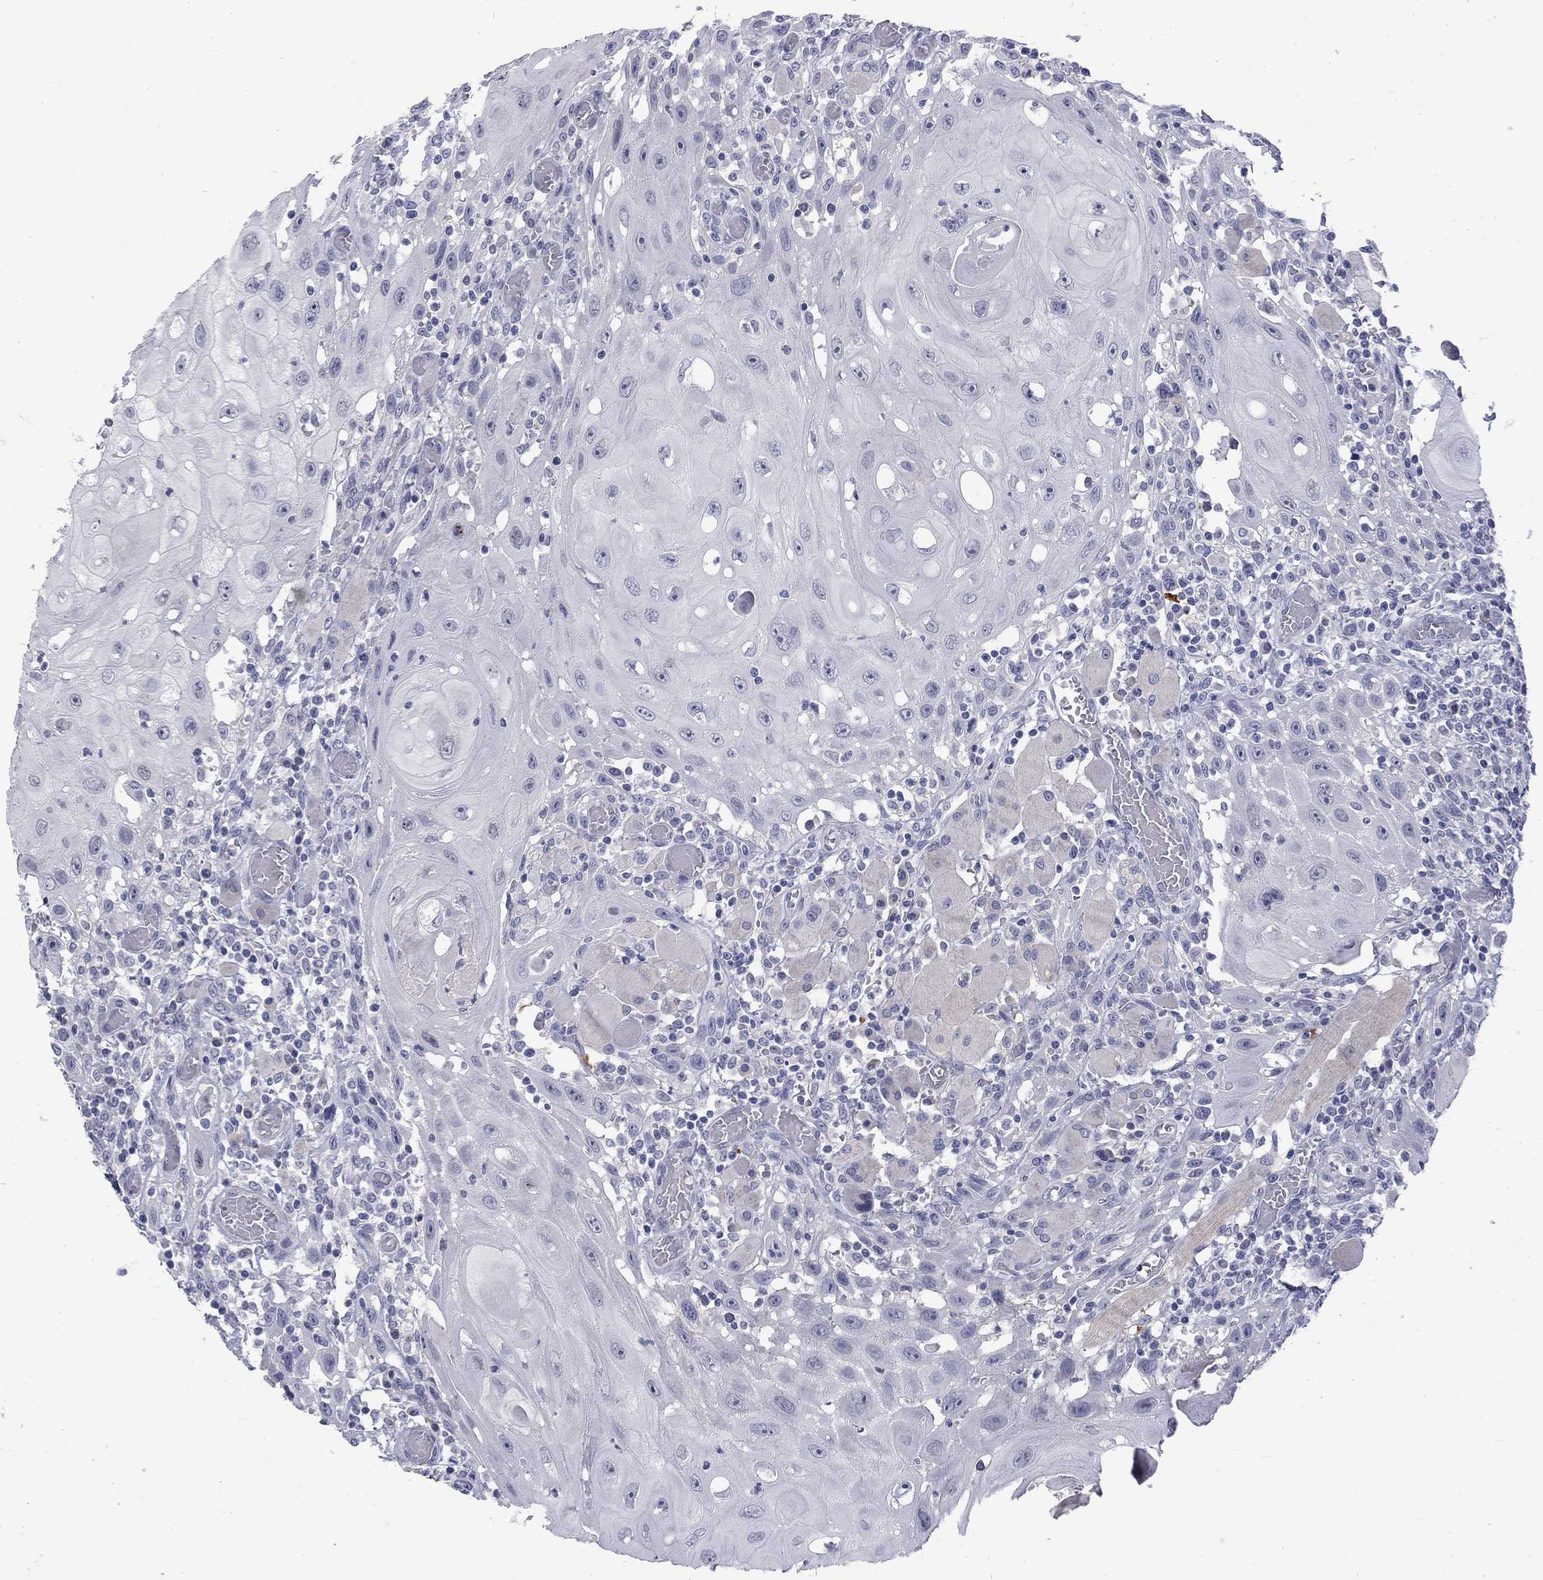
{"staining": {"intensity": "negative", "quantity": "none", "location": "none"}, "tissue": "head and neck cancer", "cell_type": "Tumor cells", "image_type": "cancer", "snomed": [{"axis": "morphology", "description": "Normal tissue, NOS"}, {"axis": "morphology", "description": "Squamous cell carcinoma, NOS"}, {"axis": "topography", "description": "Oral tissue"}, {"axis": "topography", "description": "Head-Neck"}], "caption": "Immunohistochemistry (IHC) image of human head and neck cancer (squamous cell carcinoma) stained for a protein (brown), which shows no positivity in tumor cells.", "gene": "CTNND2", "patient": {"sex": "male", "age": 71}}